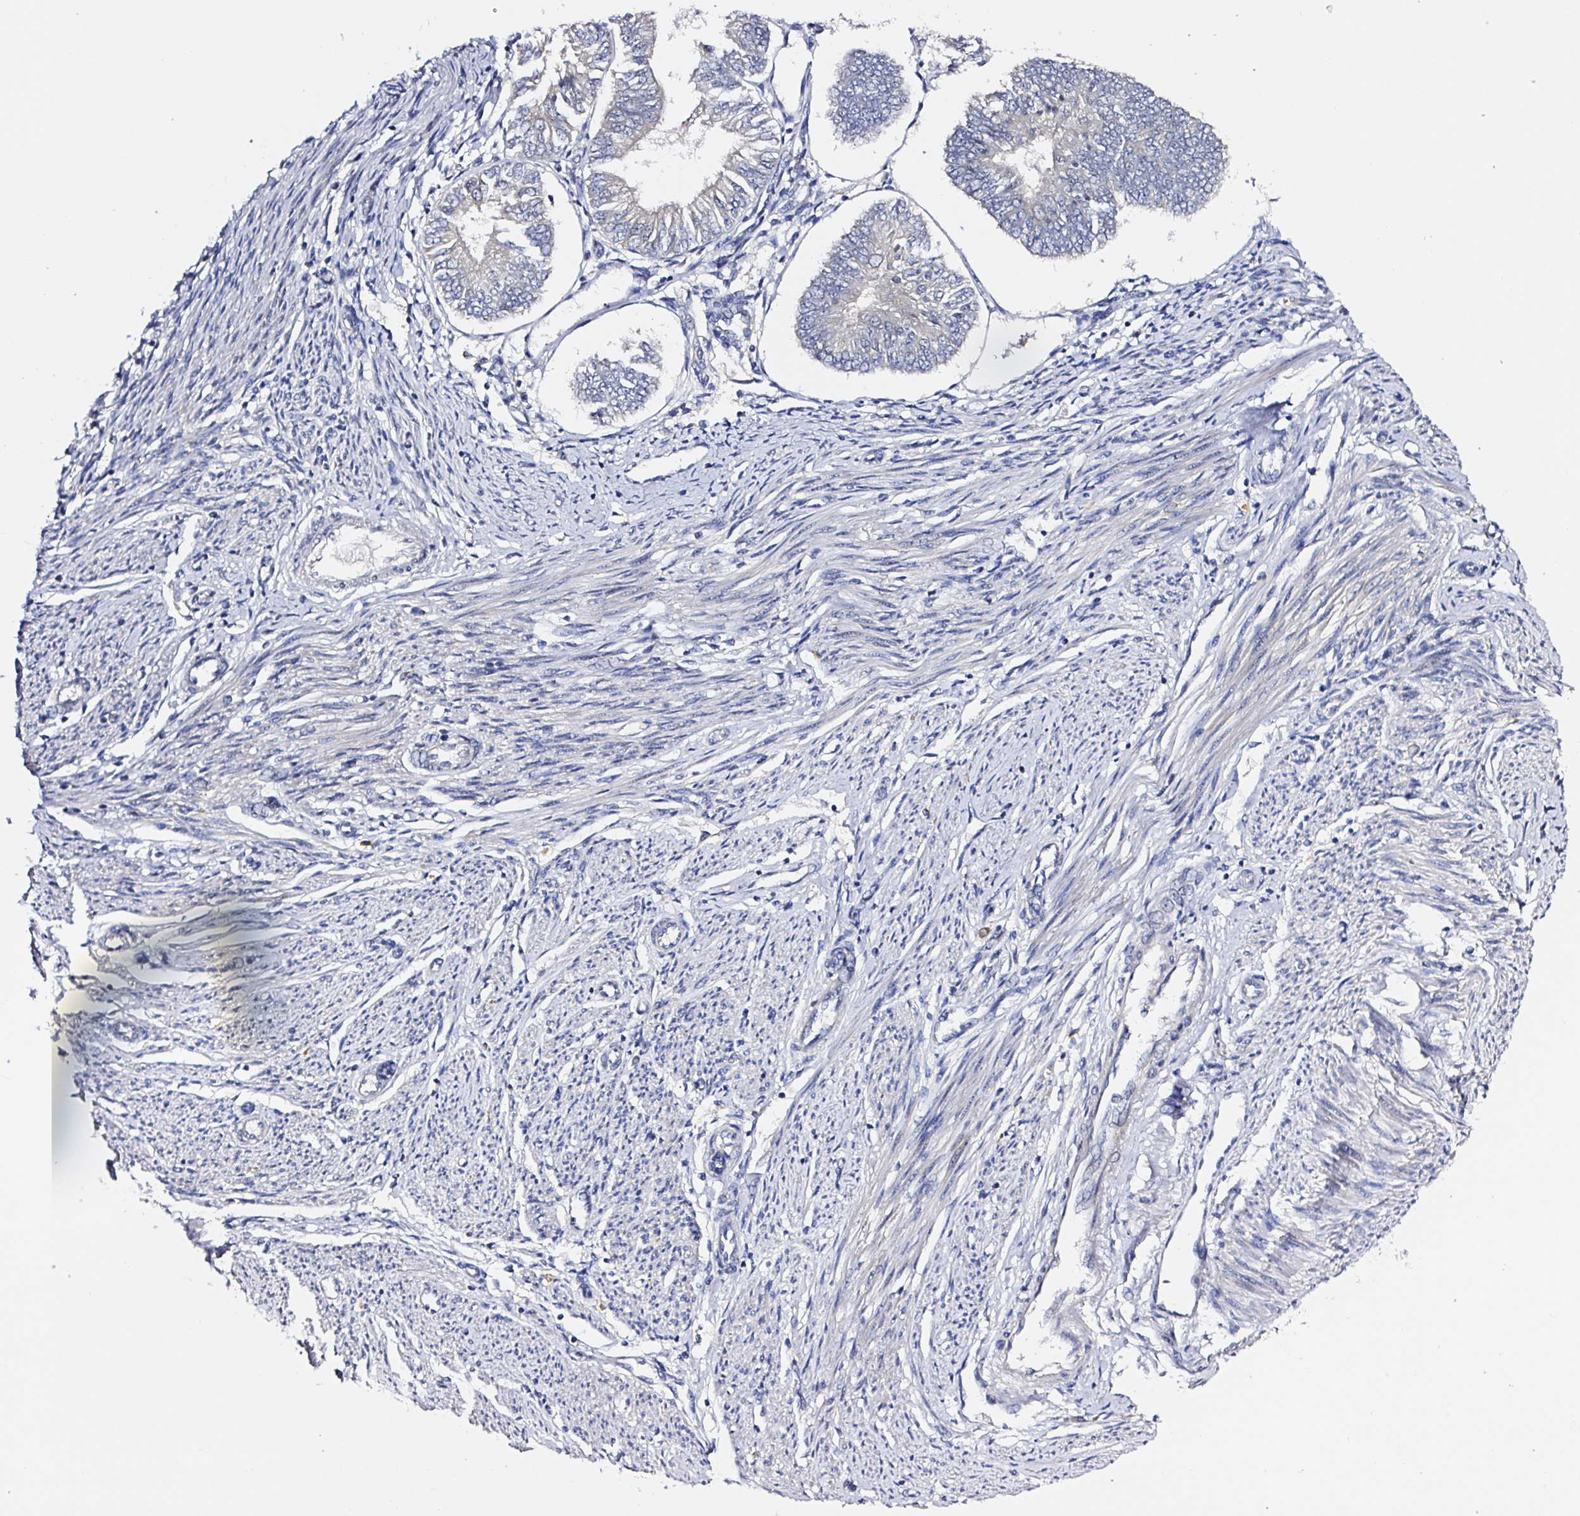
{"staining": {"intensity": "negative", "quantity": "none", "location": "none"}, "tissue": "endometrial cancer", "cell_type": "Tumor cells", "image_type": "cancer", "snomed": [{"axis": "morphology", "description": "Adenocarcinoma, NOS"}, {"axis": "topography", "description": "Endometrium"}], "caption": "Immunohistochemistry (IHC) micrograph of human adenocarcinoma (endometrial) stained for a protein (brown), which exhibits no expression in tumor cells.", "gene": "PRKAA2", "patient": {"sex": "female", "age": 58}}